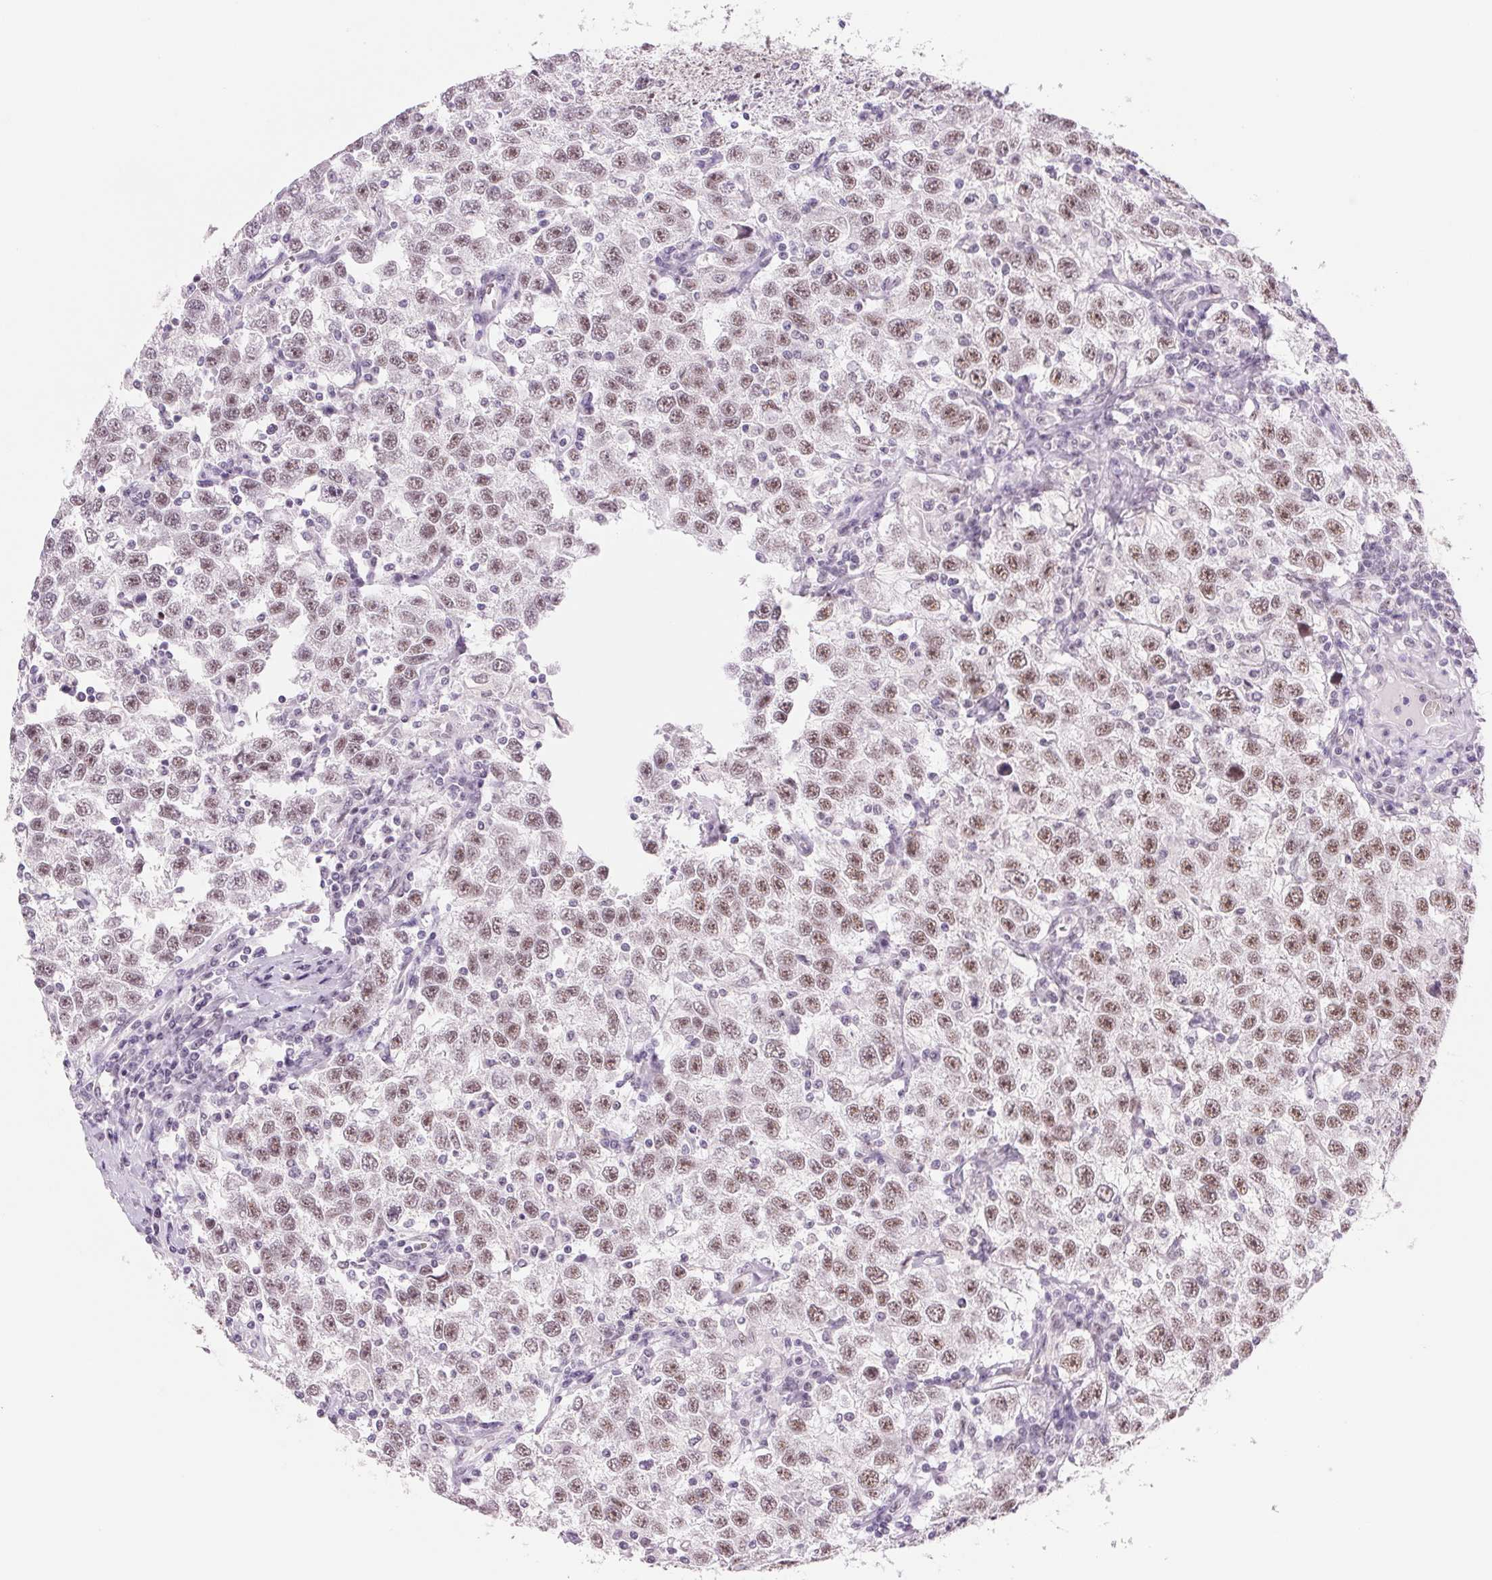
{"staining": {"intensity": "moderate", "quantity": ">75%", "location": "nuclear"}, "tissue": "testis cancer", "cell_type": "Tumor cells", "image_type": "cancer", "snomed": [{"axis": "morphology", "description": "Seminoma, NOS"}, {"axis": "topography", "description": "Testis"}], "caption": "Protein staining reveals moderate nuclear staining in about >75% of tumor cells in testis seminoma.", "gene": "ZC3H14", "patient": {"sex": "male", "age": 41}}